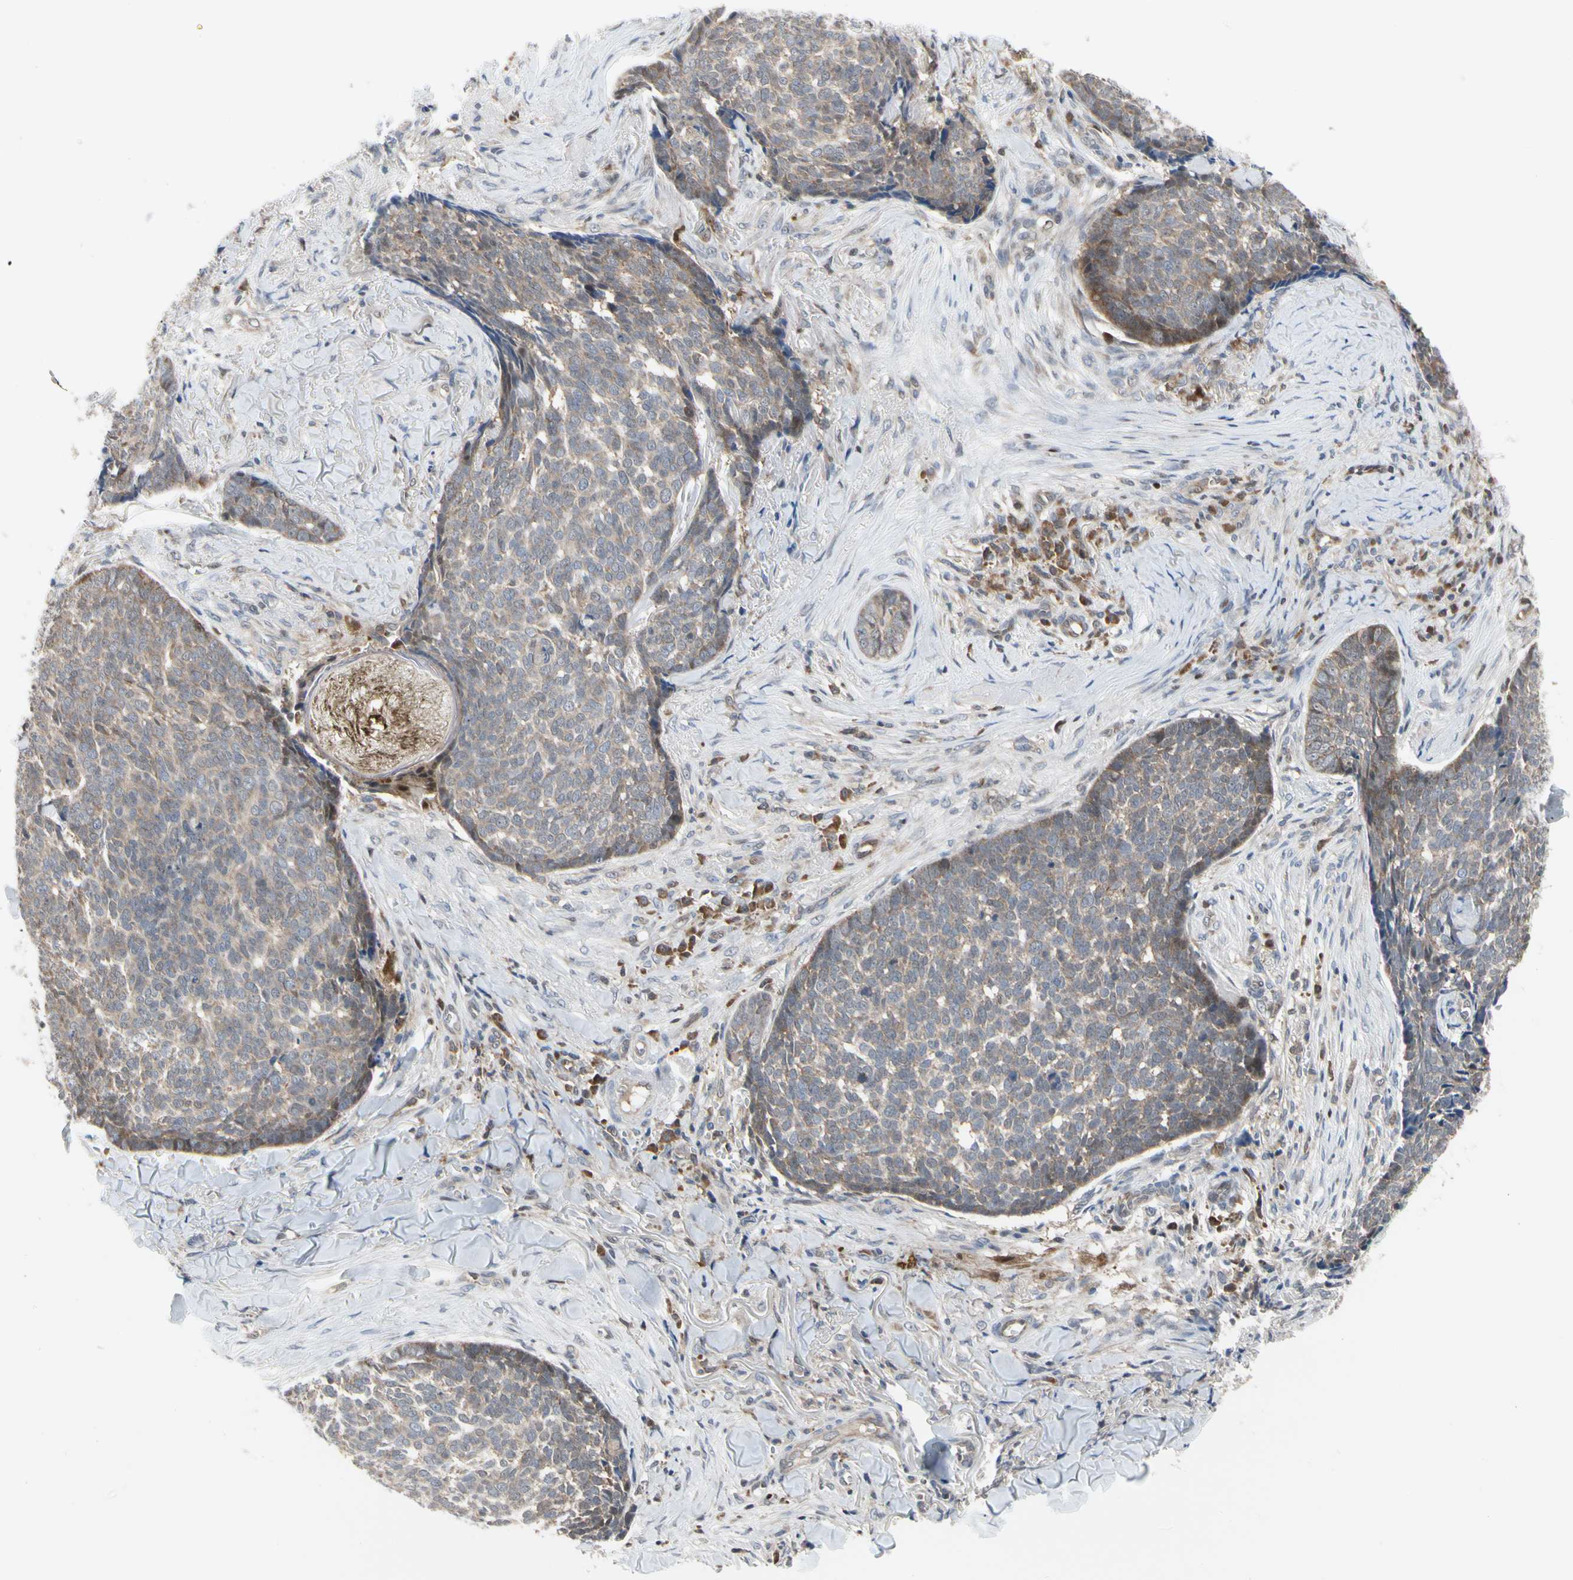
{"staining": {"intensity": "weak", "quantity": ">75%", "location": "cytoplasmic/membranous"}, "tissue": "skin cancer", "cell_type": "Tumor cells", "image_type": "cancer", "snomed": [{"axis": "morphology", "description": "Basal cell carcinoma"}, {"axis": "topography", "description": "Skin"}], "caption": "Skin basal cell carcinoma stained for a protein (brown) shows weak cytoplasmic/membranous positive positivity in approximately >75% of tumor cells.", "gene": "CDK5", "patient": {"sex": "male", "age": 84}}